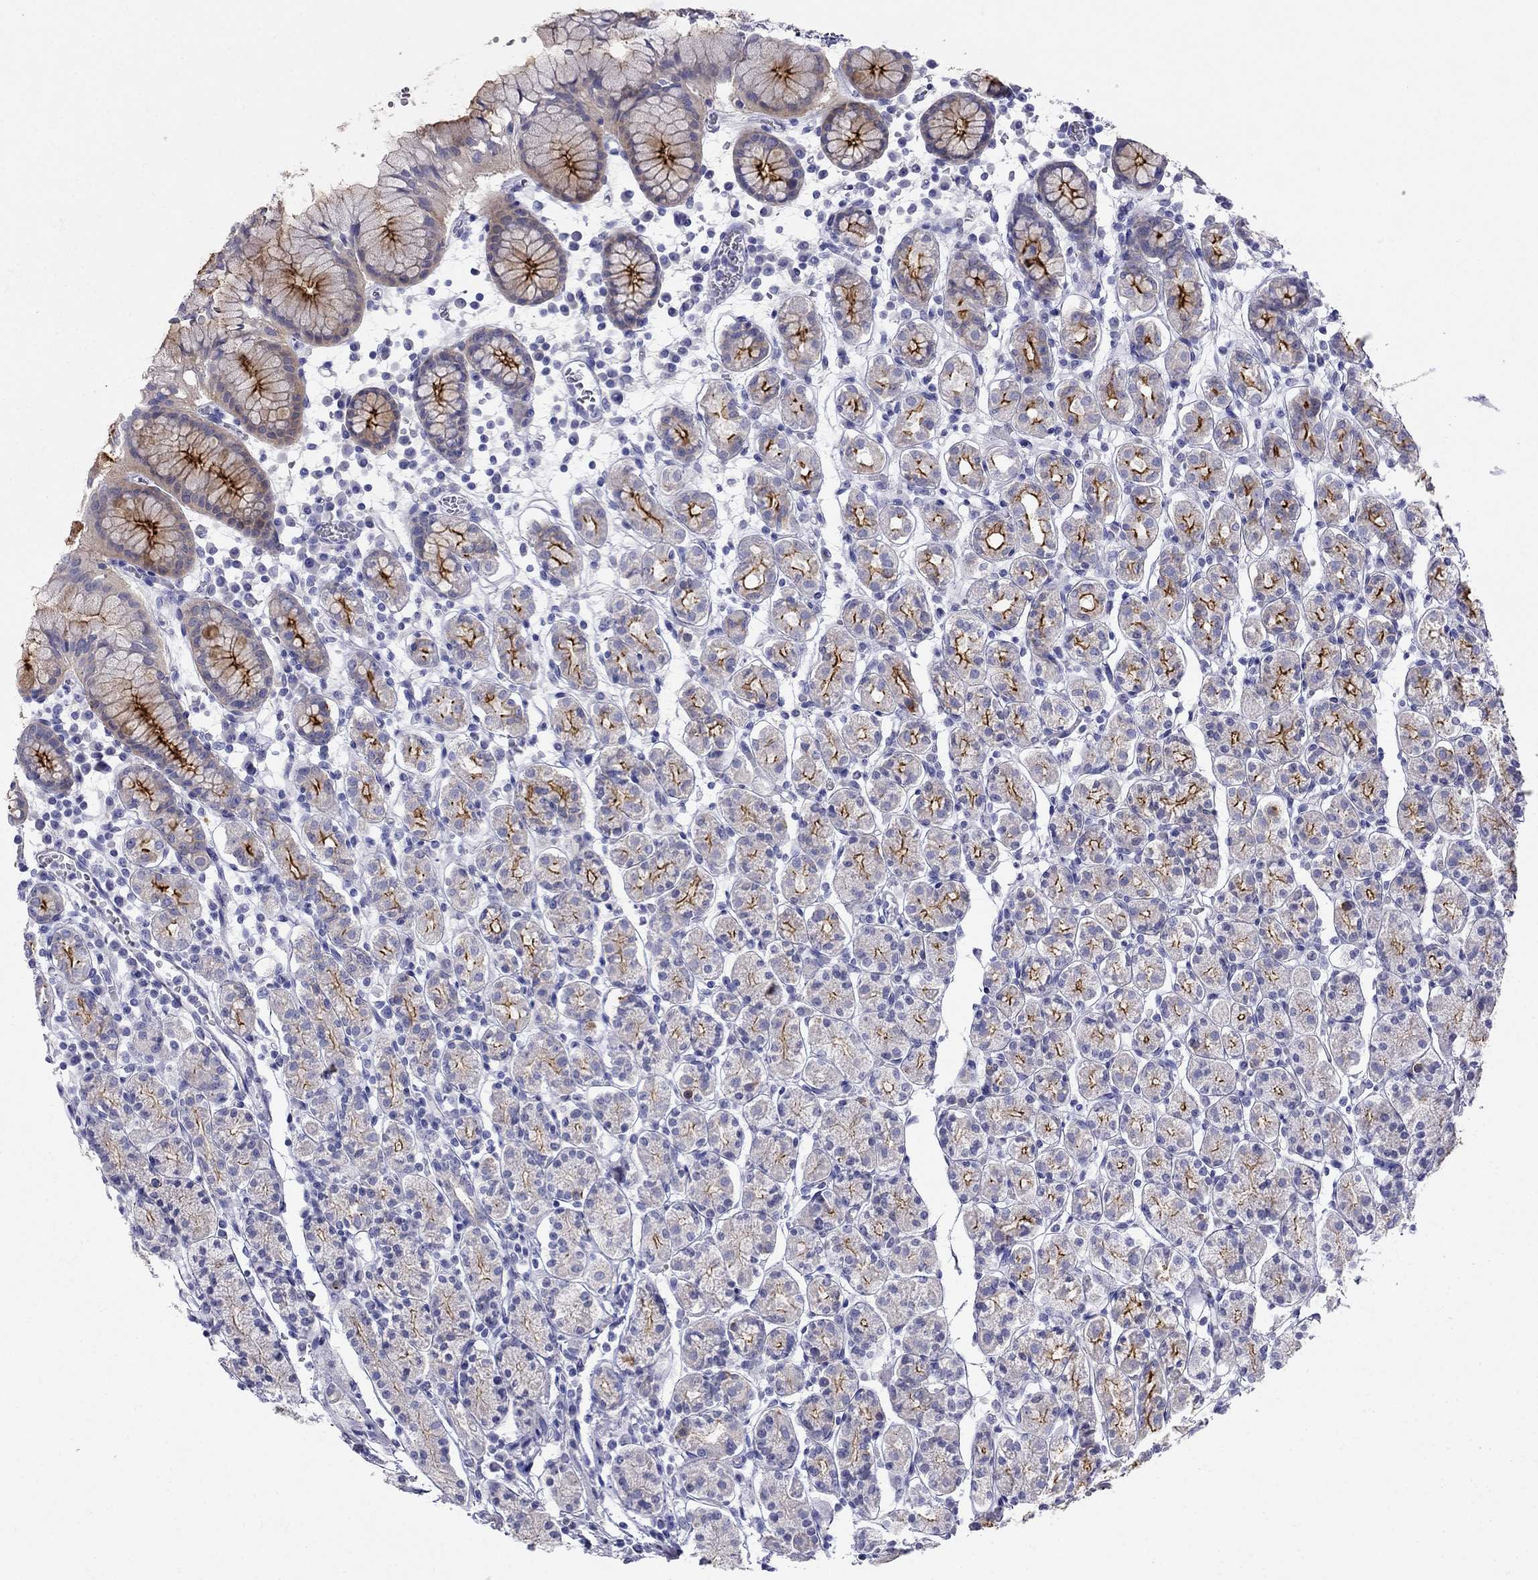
{"staining": {"intensity": "strong", "quantity": ">75%", "location": "cytoplasmic/membranous"}, "tissue": "stomach", "cell_type": "Glandular cells", "image_type": "normal", "snomed": [{"axis": "morphology", "description": "Normal tissue, NOS"}, {"axis": "topography", "description": "Stomach, upper"}, {"axis": "topography", "description": "Stomach"}], "caption": "This photomicrograph exhibits immunohistochemistry (IHC) staining of benign stomach, with high strong cytoplasmic/membranous positivity in about >75% of glandular cells.", "gene": "RFLNA", "patient": {"sex": "male", "age": 62}}